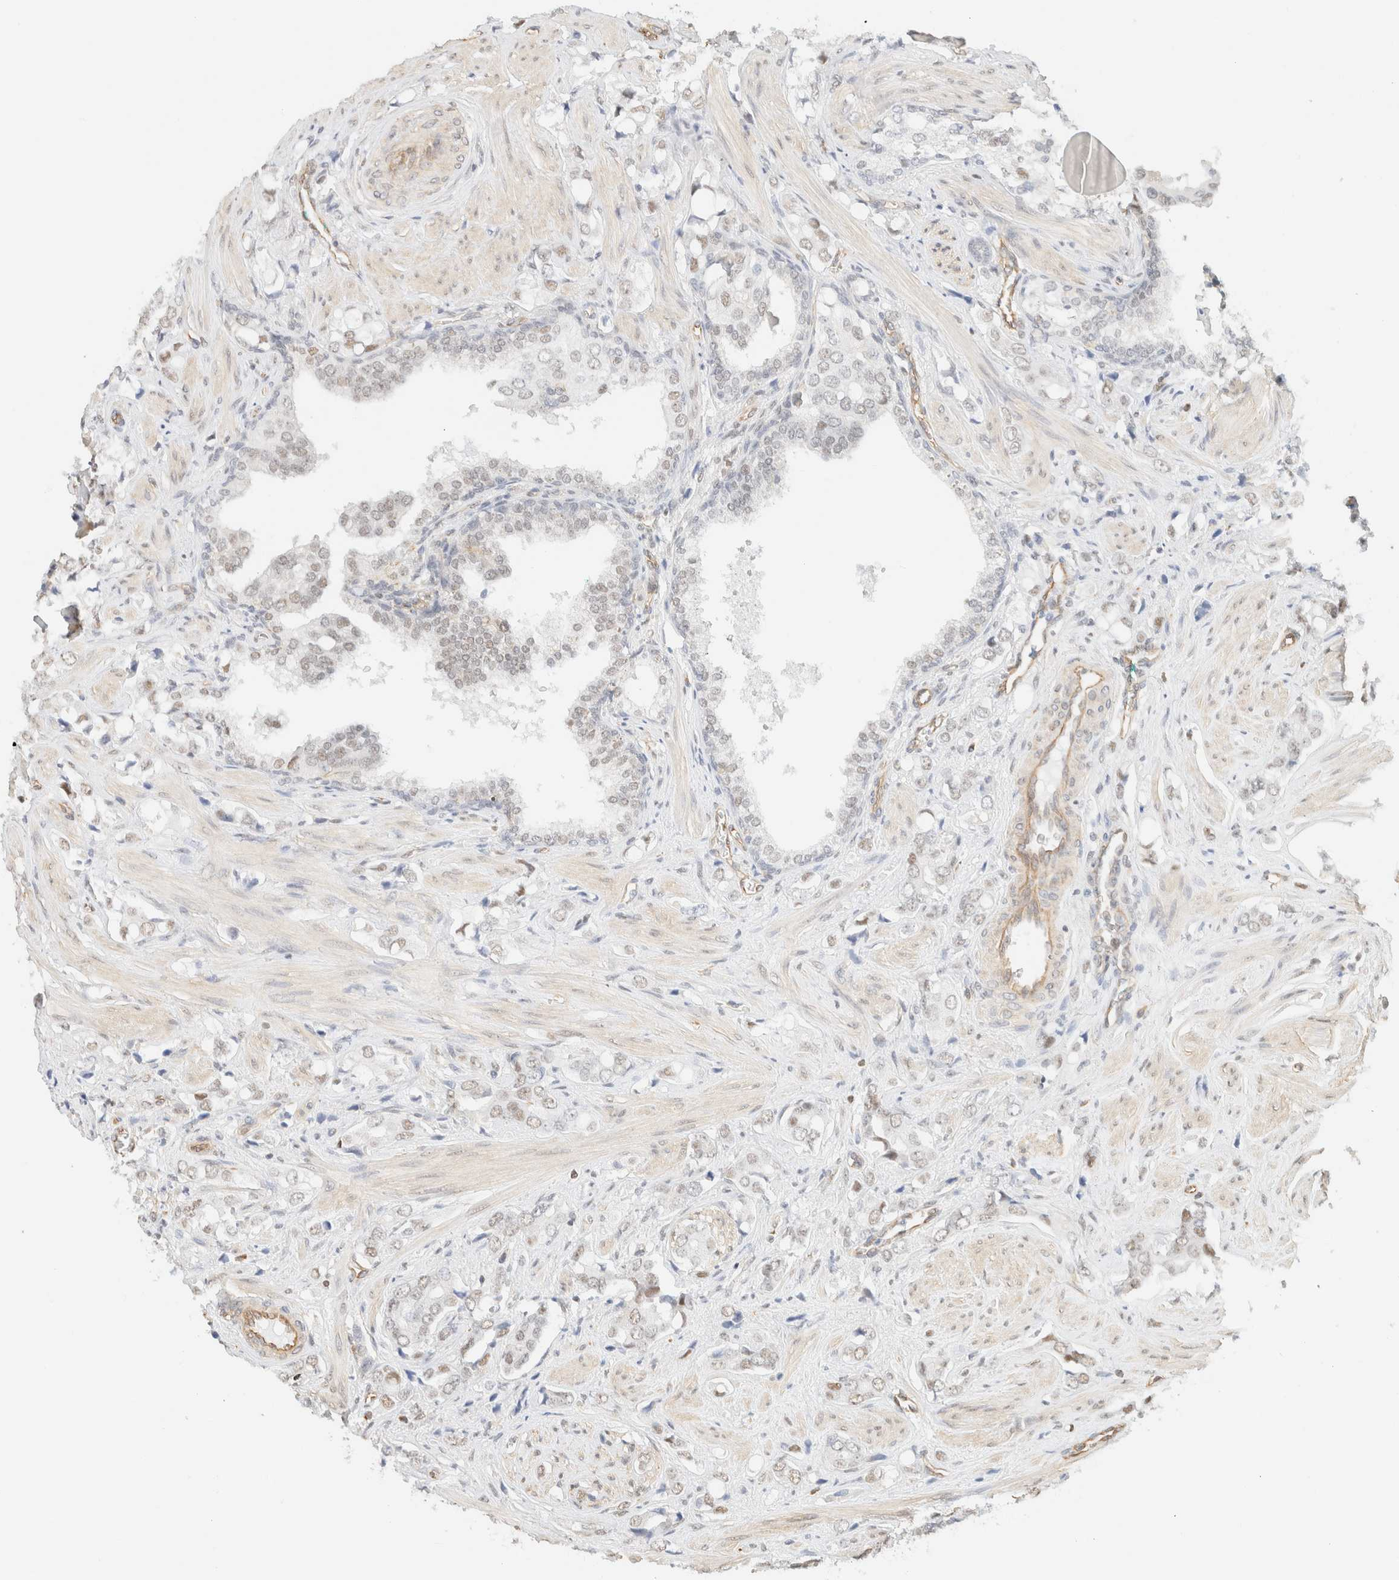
{"staining": {"intensity": "weak", "quantity": "<25%", "location": "nuclear"}, "tissue": "prostate cancer", "cell_type": "Tumor cells", "image_type": "cancer", "snomed": [{"axis": "morphology", "description": "Adenocarcinoma, High grade"}, {"axis": "topography", "description": "Prostate"}], "caption": "Prostate cancer (high-grade adenocarcinoma) stained for a protein using IHC displays no staining tumor cells.", "gene": "ARID5A", "patient": {"sex": "male", "age": 52}}